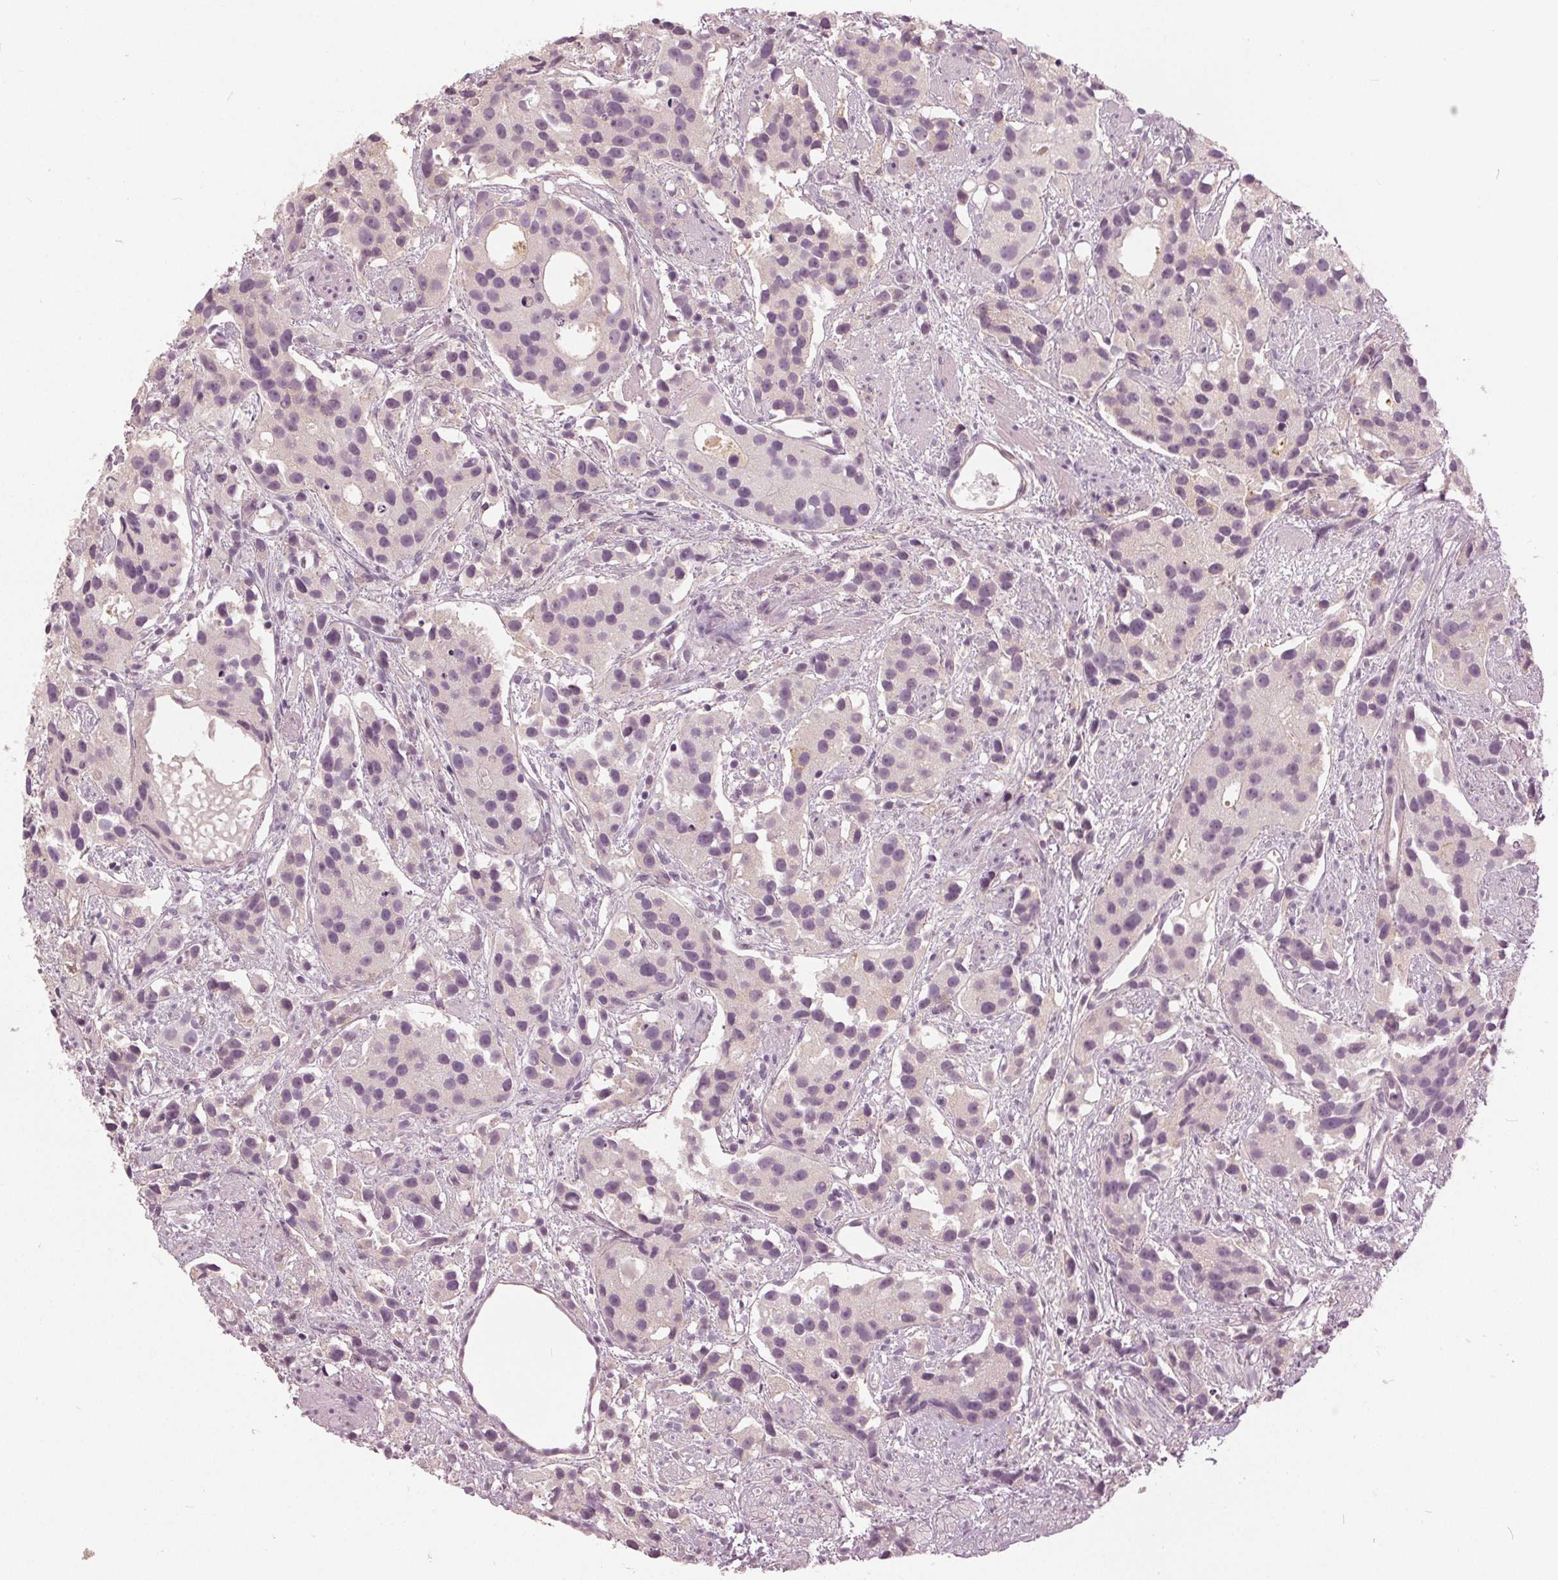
{"staining": {"intensity": "negative", "quantity": "none", "location": "none"}, "tissue": "prostate cancer", "cell_type": "Tumor cells", "image_type": "cancer", "snomed": [{"axis": "morphology", "description": "Adenocarcinoma, High grade"}, {"axis": "topography", "description": "Prostate"}], "caption": "Tumor cells show no significant protein expression in prostate cancer.", "gene": "KLK13", "patient": {"sex": "male", "age": 68}}